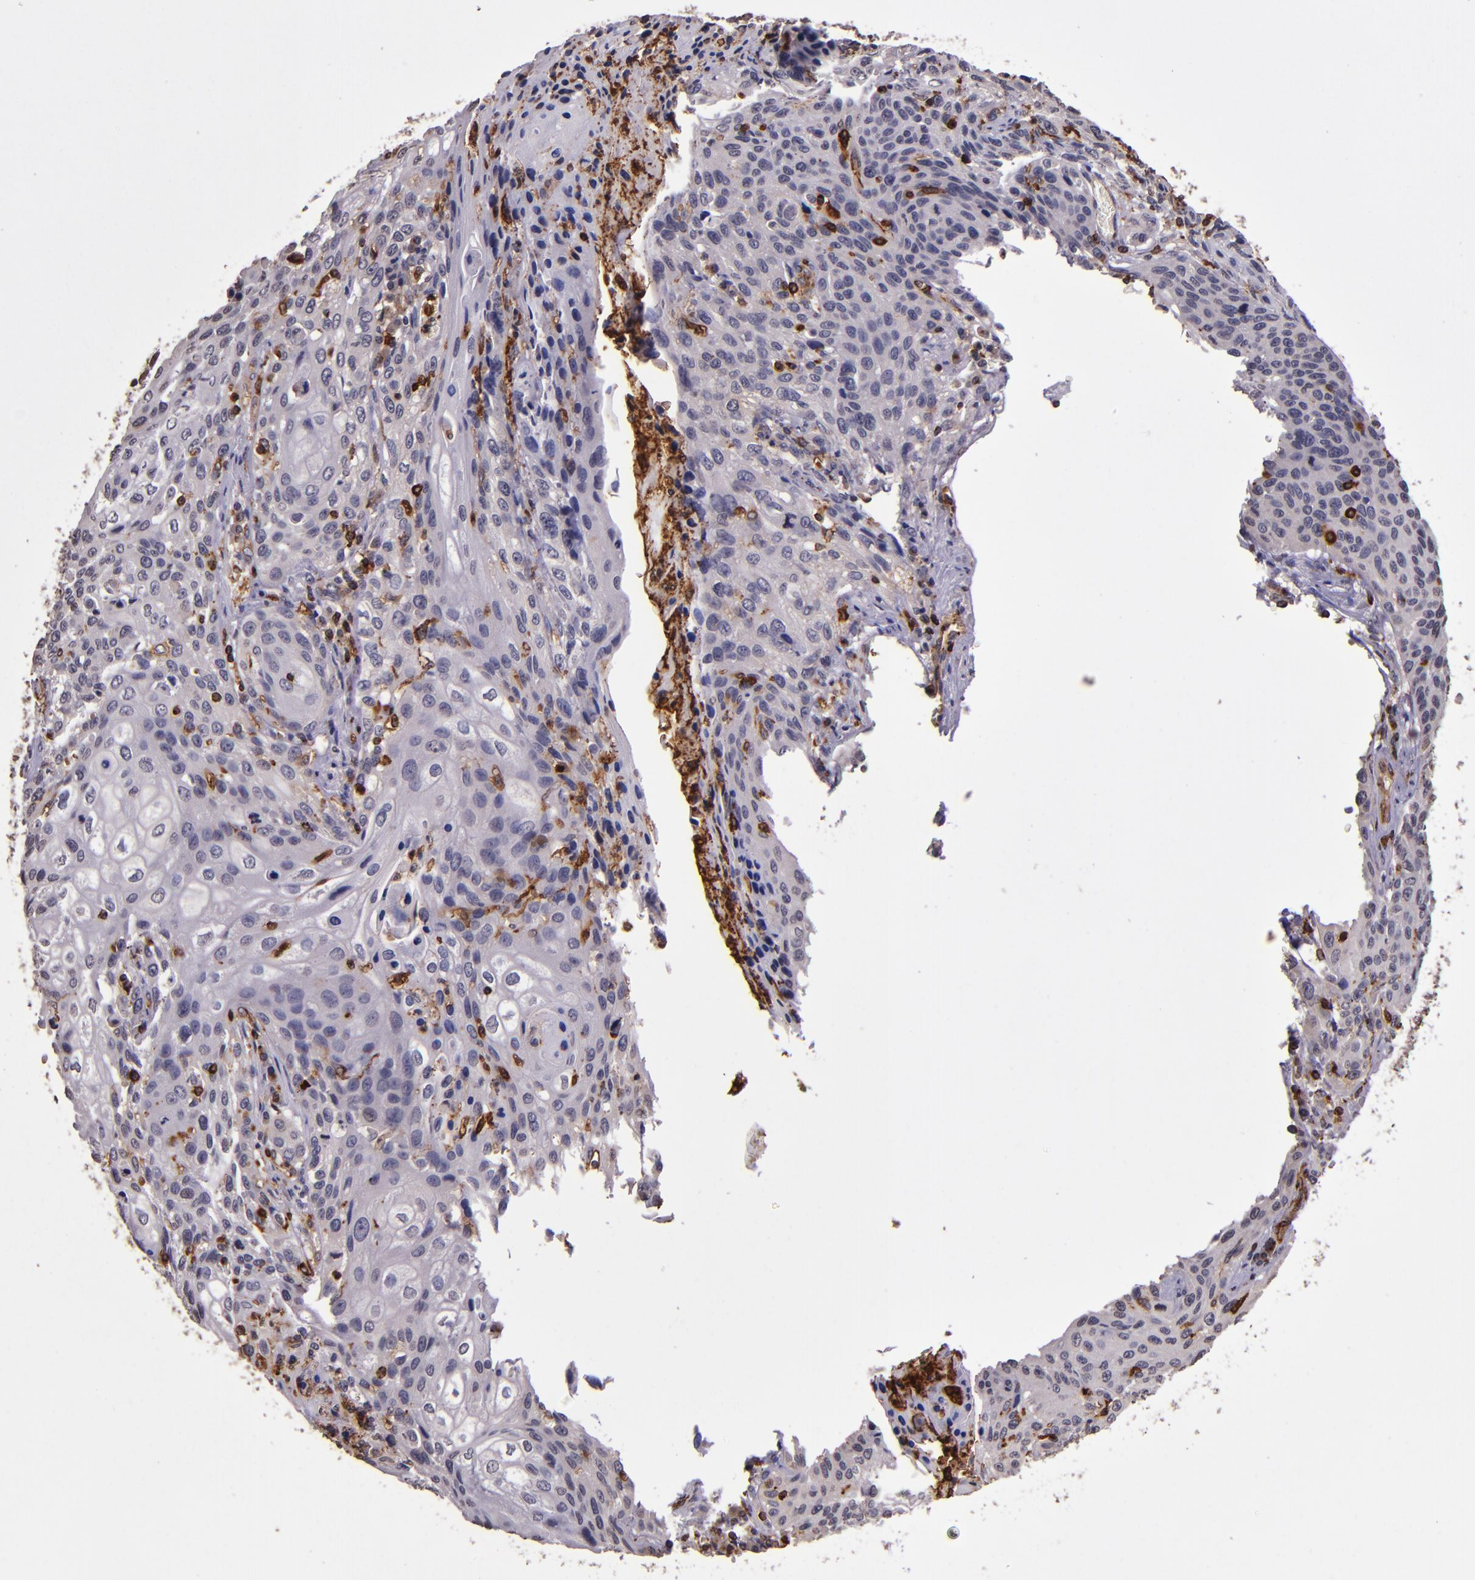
{"staining": {"intensity": "negative", "quantity": "none", "location": "none"}, "tissue": "cervical cancer", "cell_type": "Tumor cells", "image_type": "cancer", "snomed": [{"axis": "morphology", "description": "Squamous cell carcinoma, NOS"}, {"axis": "topography", "description": "Cervix"}], "caption": "Tumor cells show no significant protein positivity in cervical cancer (squamous cell carcinoma).", "gene": "SLC2A3", "patient": {"sex": "female", "age": 32}}